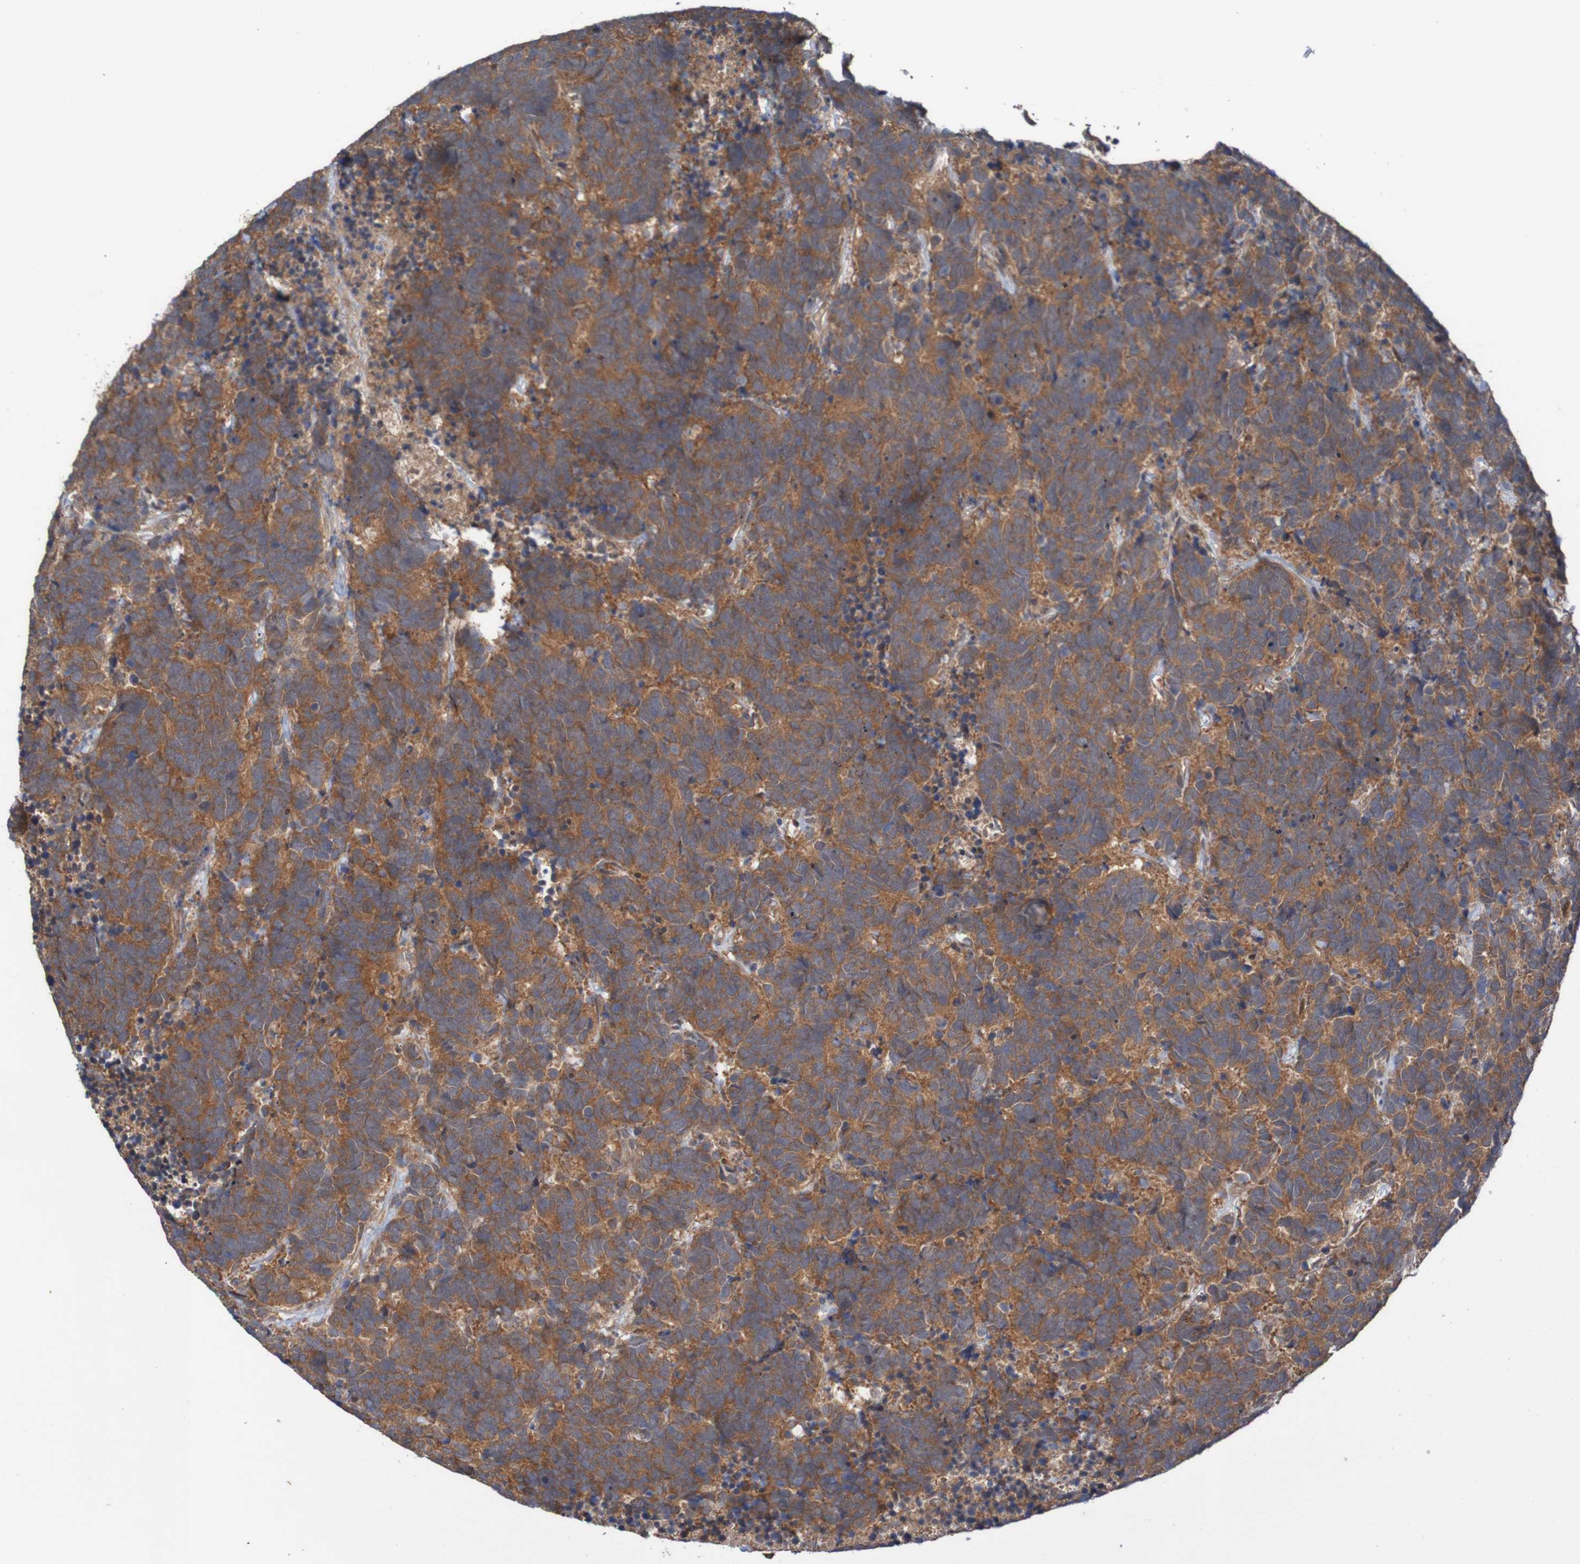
{"staining": {"intensity": "moderate", "quantity": ">75%", "location": "cytoplasmic/membranous"}, "tissue": "carcinoid", "cell_type": "Tumor cells", "image_type": "cancer", "snomed": [{"axis": "morphology", "description": "Carcinoma, NOS"}, {"axis": "morphology", "description": "Carcinoid, malignant, NOS"}, {"axis": "topography", "description": "Urinary bladder"}], "caption": "Protein analysis of carcinoma tissue reveals moderate cytoplasmic/membranous positivity in about >75% of tumor cells.", "gene": "PHPT1", "patient": {"sex": "male", "age": 57}}